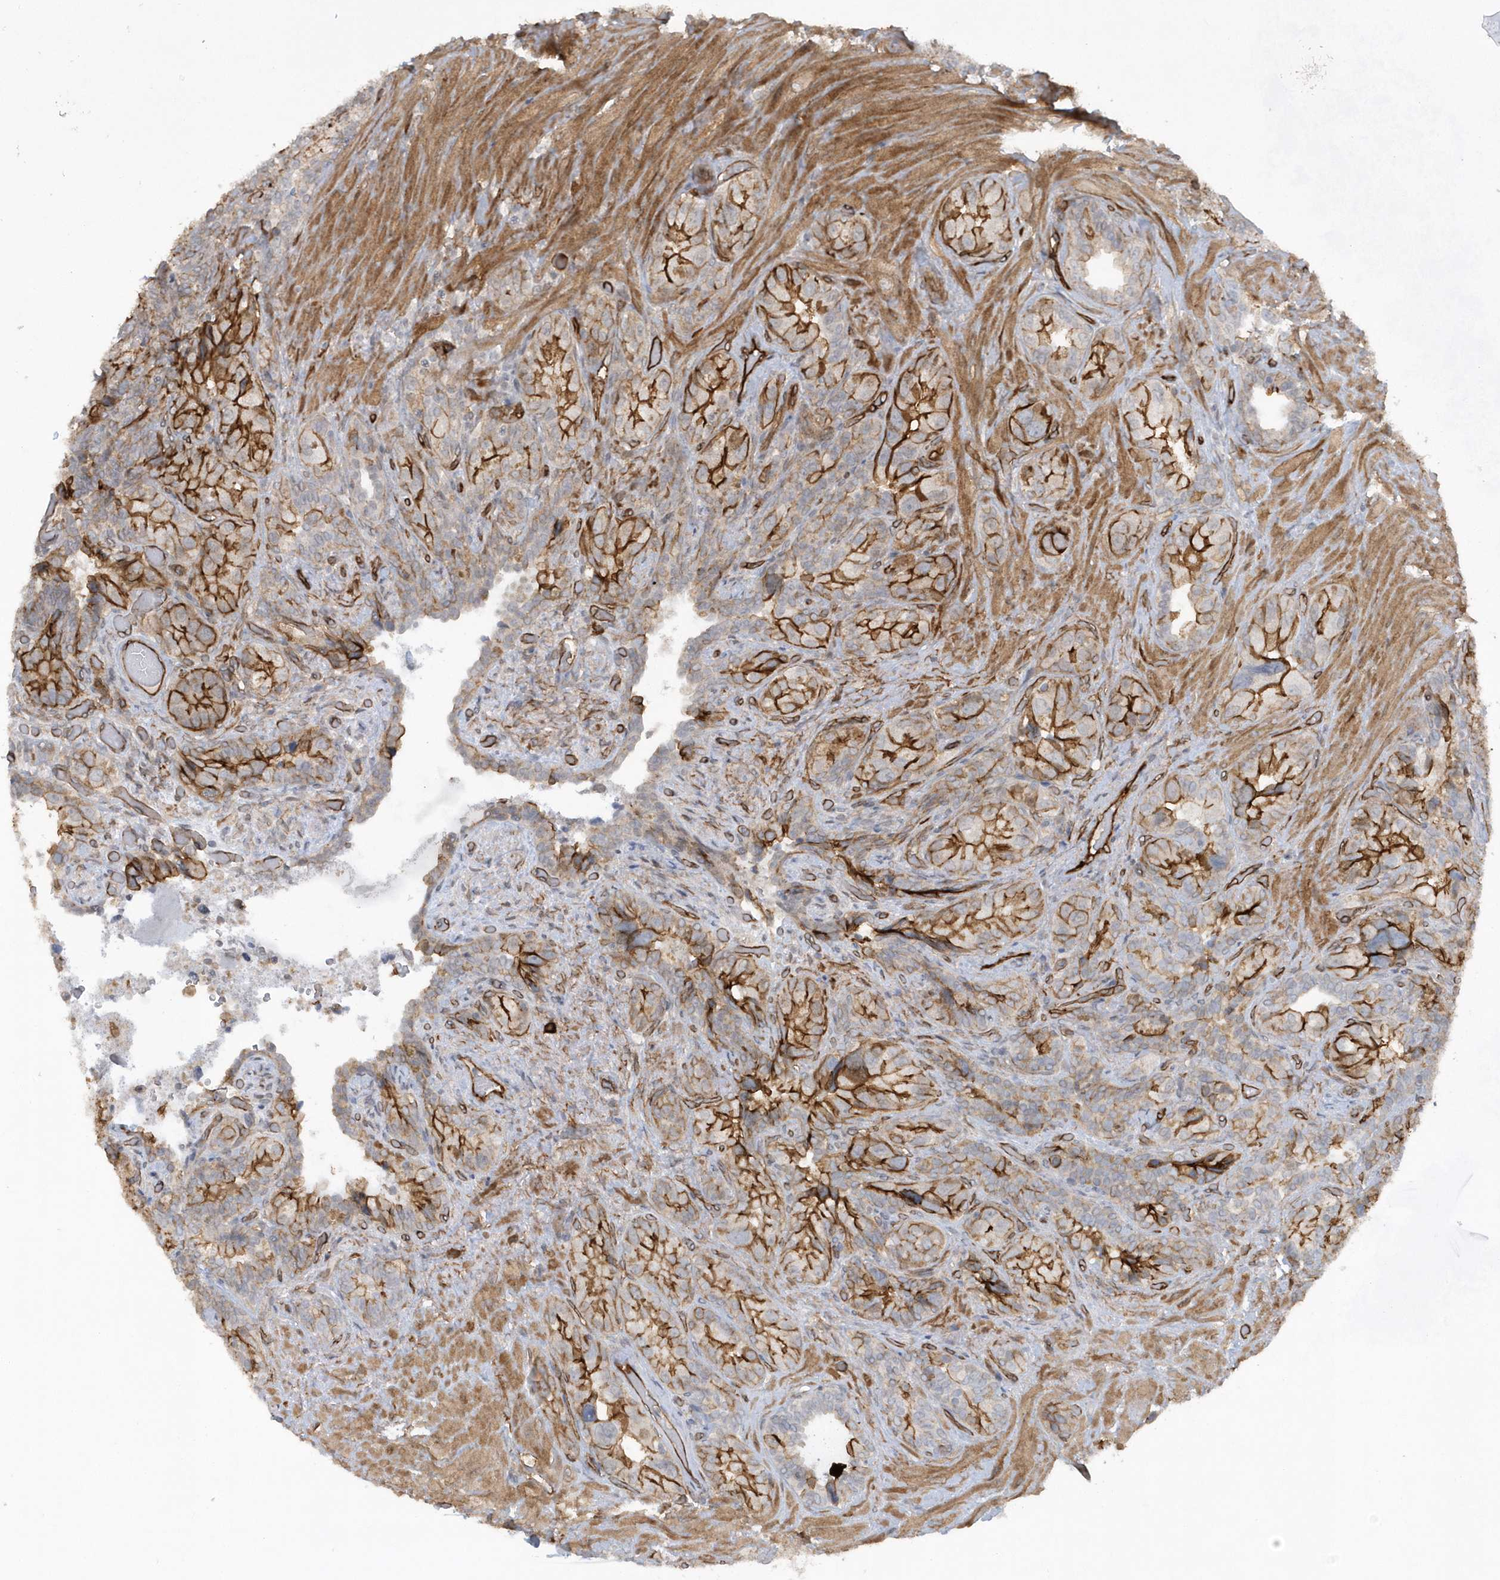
{"staining": {"intensity": "strong", "quantity": "25%-75%", "location": "cytoplasmic/membranous"}, "tissue": "seminal vesicle", "cell_type": "Glandular cells", "image_type": "normal", "snomed": [{"axis": "morphology", "description": "Normal tissue, NOS"}, {"axis": "topography", "description": "Seminal veicle"}, {"axis": "topography", "description": "Peripheral nerve tissue"}], "caption": "Immunohistochemistry (IHC) image of normal seminal vesicle: seminal vesicle stained using immunohistochemistry (IHC) reveals high levels of strong protein expression localized specifically in the cytoplasmic/membranous of glandular cells, appearing as a cytoplasmic/membranous brown color.", "gene": "RAI14", "patient": {"sex": "male", "age": 67}}